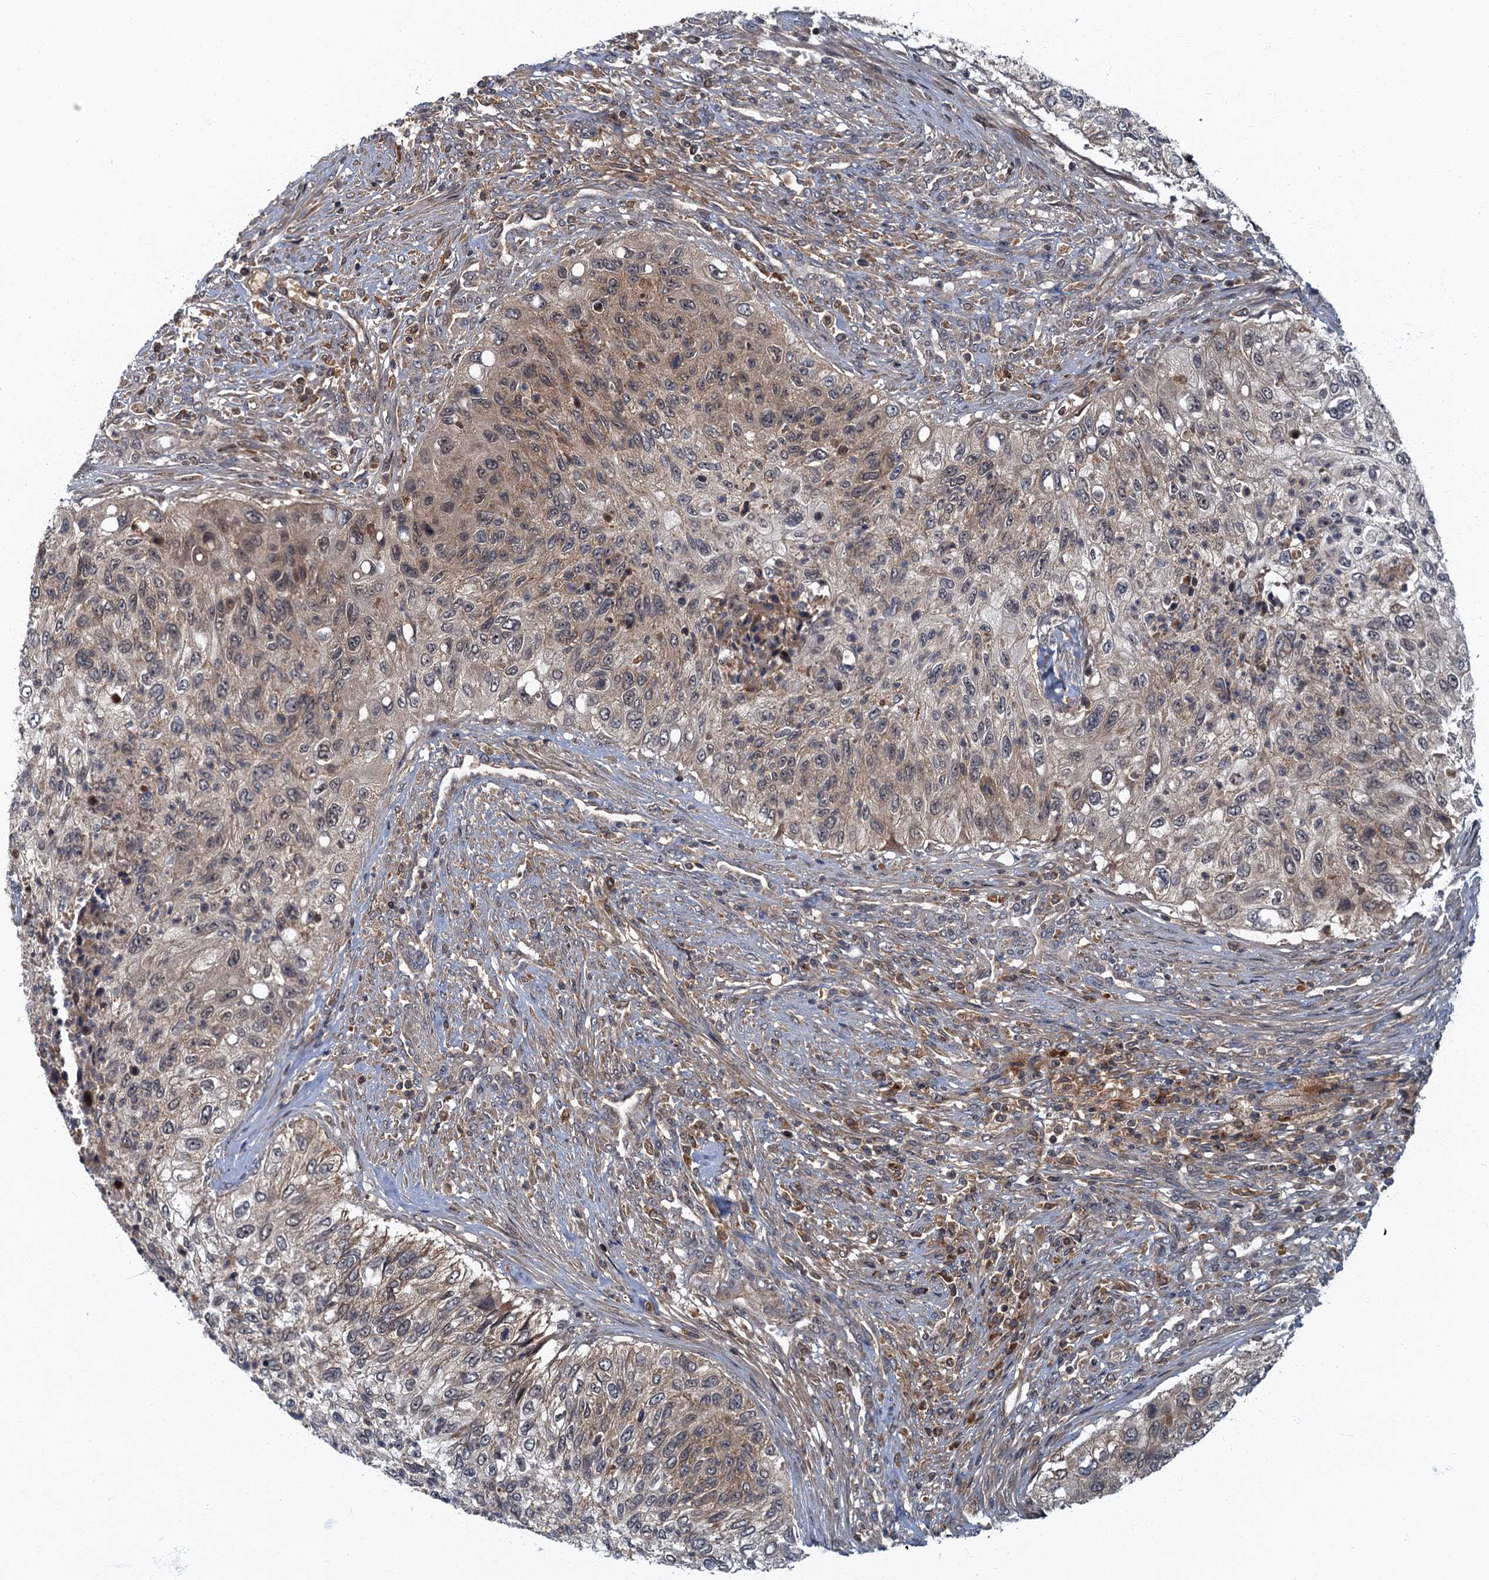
{"staining": {"intensity": "weak", "quantity": ">75%", "location": "cytoplasmic/membranous"}, "tissue": "urothelial cancer", "cell_type": "Tumor cells", "image_type": "cancer", "snomed": [{"axis": "morphology", "description": "Urothelial carcinoma, High grade"}, {"axis": "topography", "description": "Urinary bladder"}], "caption": "Tumor cells exhibit low levels of weak cytoplasmic/membranous staining in approximately >75% of cells in high-grade urothelial carcinoma.", "gene": "SLC11A2", "patient": {"sex": "female", "age": 60}}